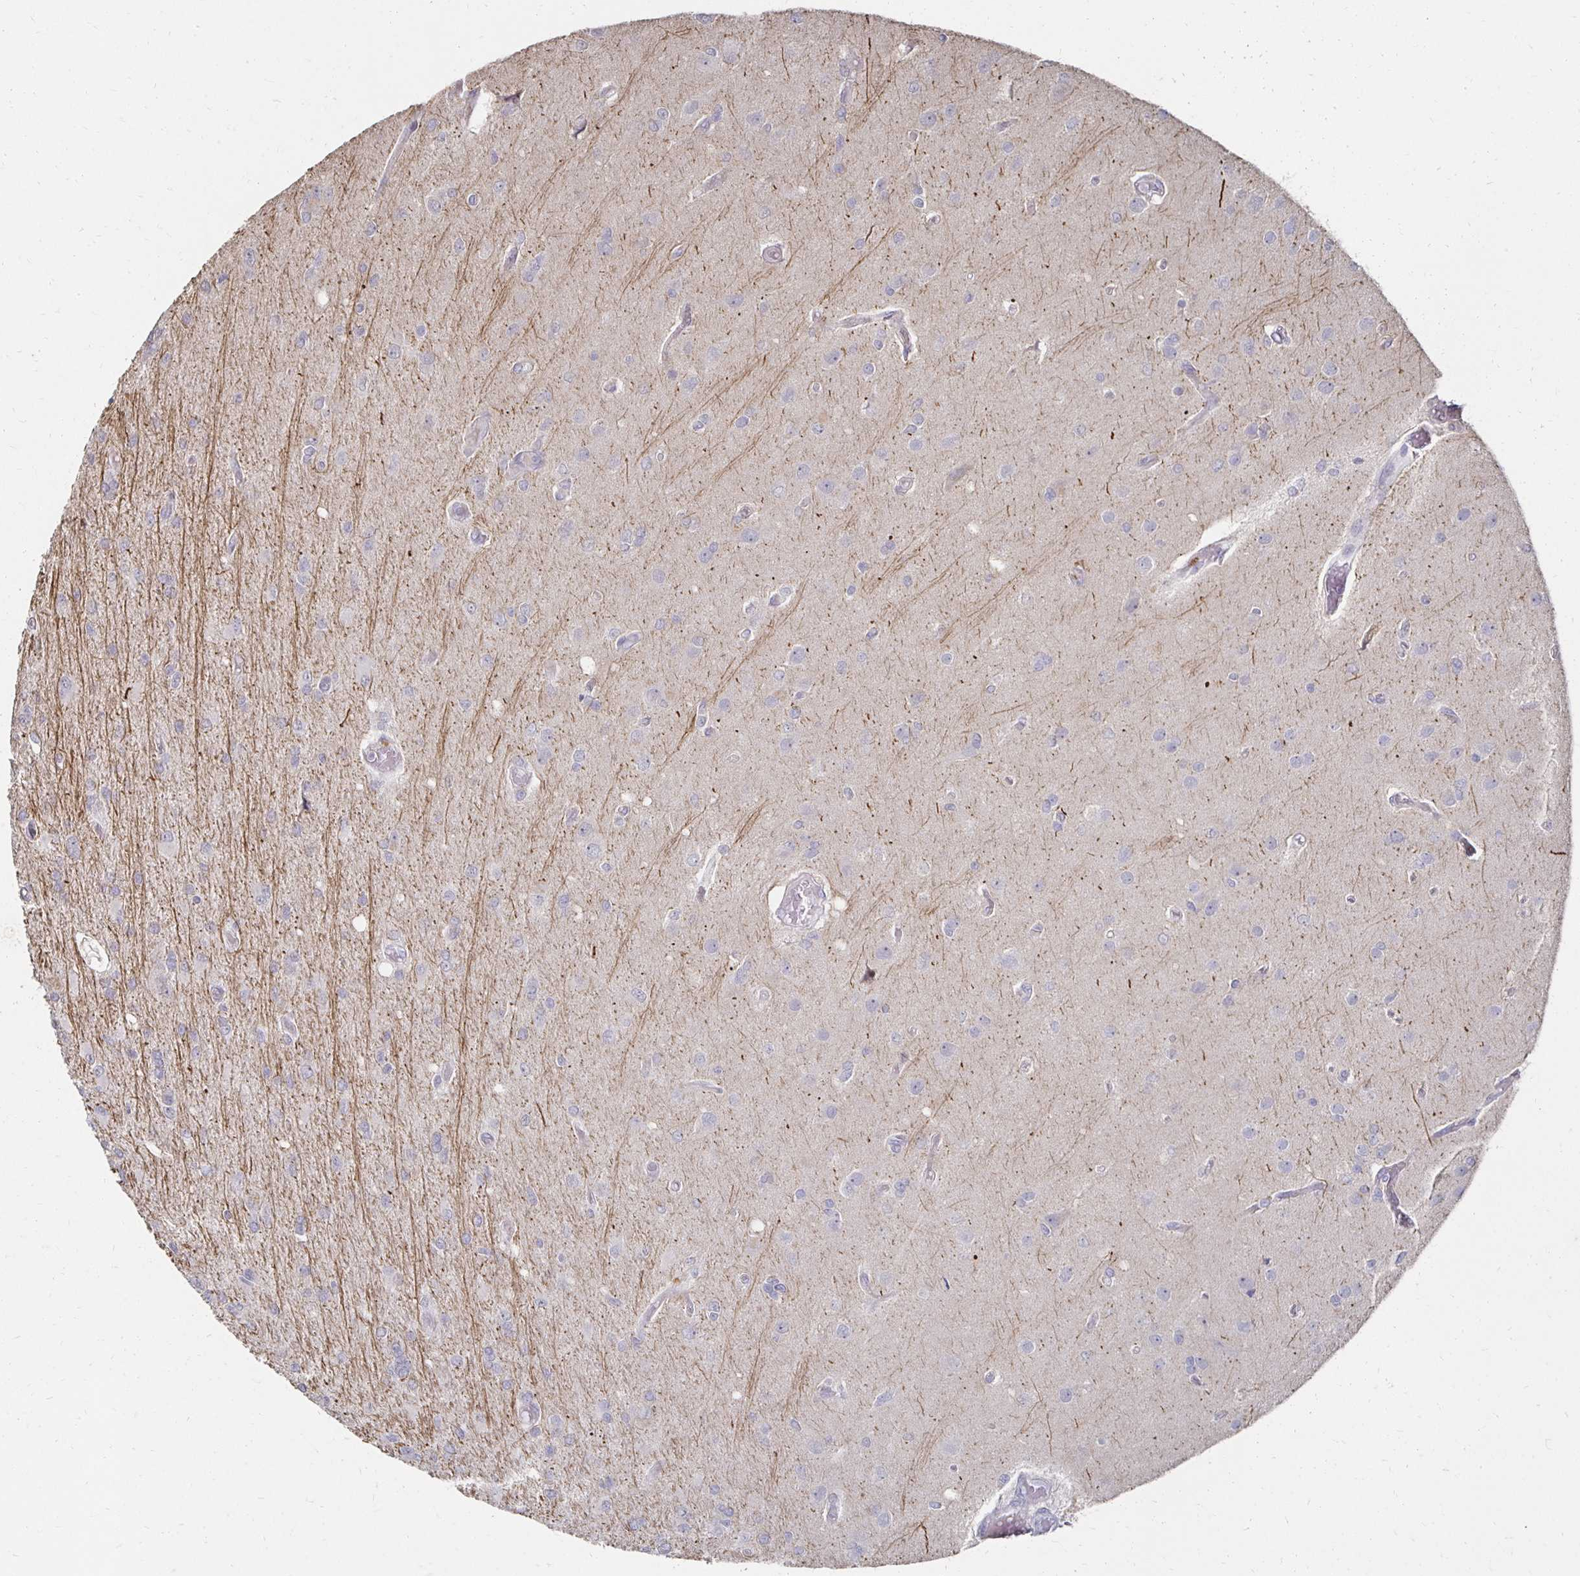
{"staining": {"intensity": "negative", "quantity": "none", "location": "none"}, "tissue": "glioma", "cell_type": "Tumor cells", "image_type": "cancer", "snomed": [{"axis": "morphology", "description": "Glioma, malignant, High grade"}, {"axis": "topography", "description": "Brain"}], "caption": "The IHC photomicrograph has no significant expression in tumor cells of high-grade glioma (malignant) tissue.", "gene": "ZNF727", "patient": {"sex": "female", "age": 70}}